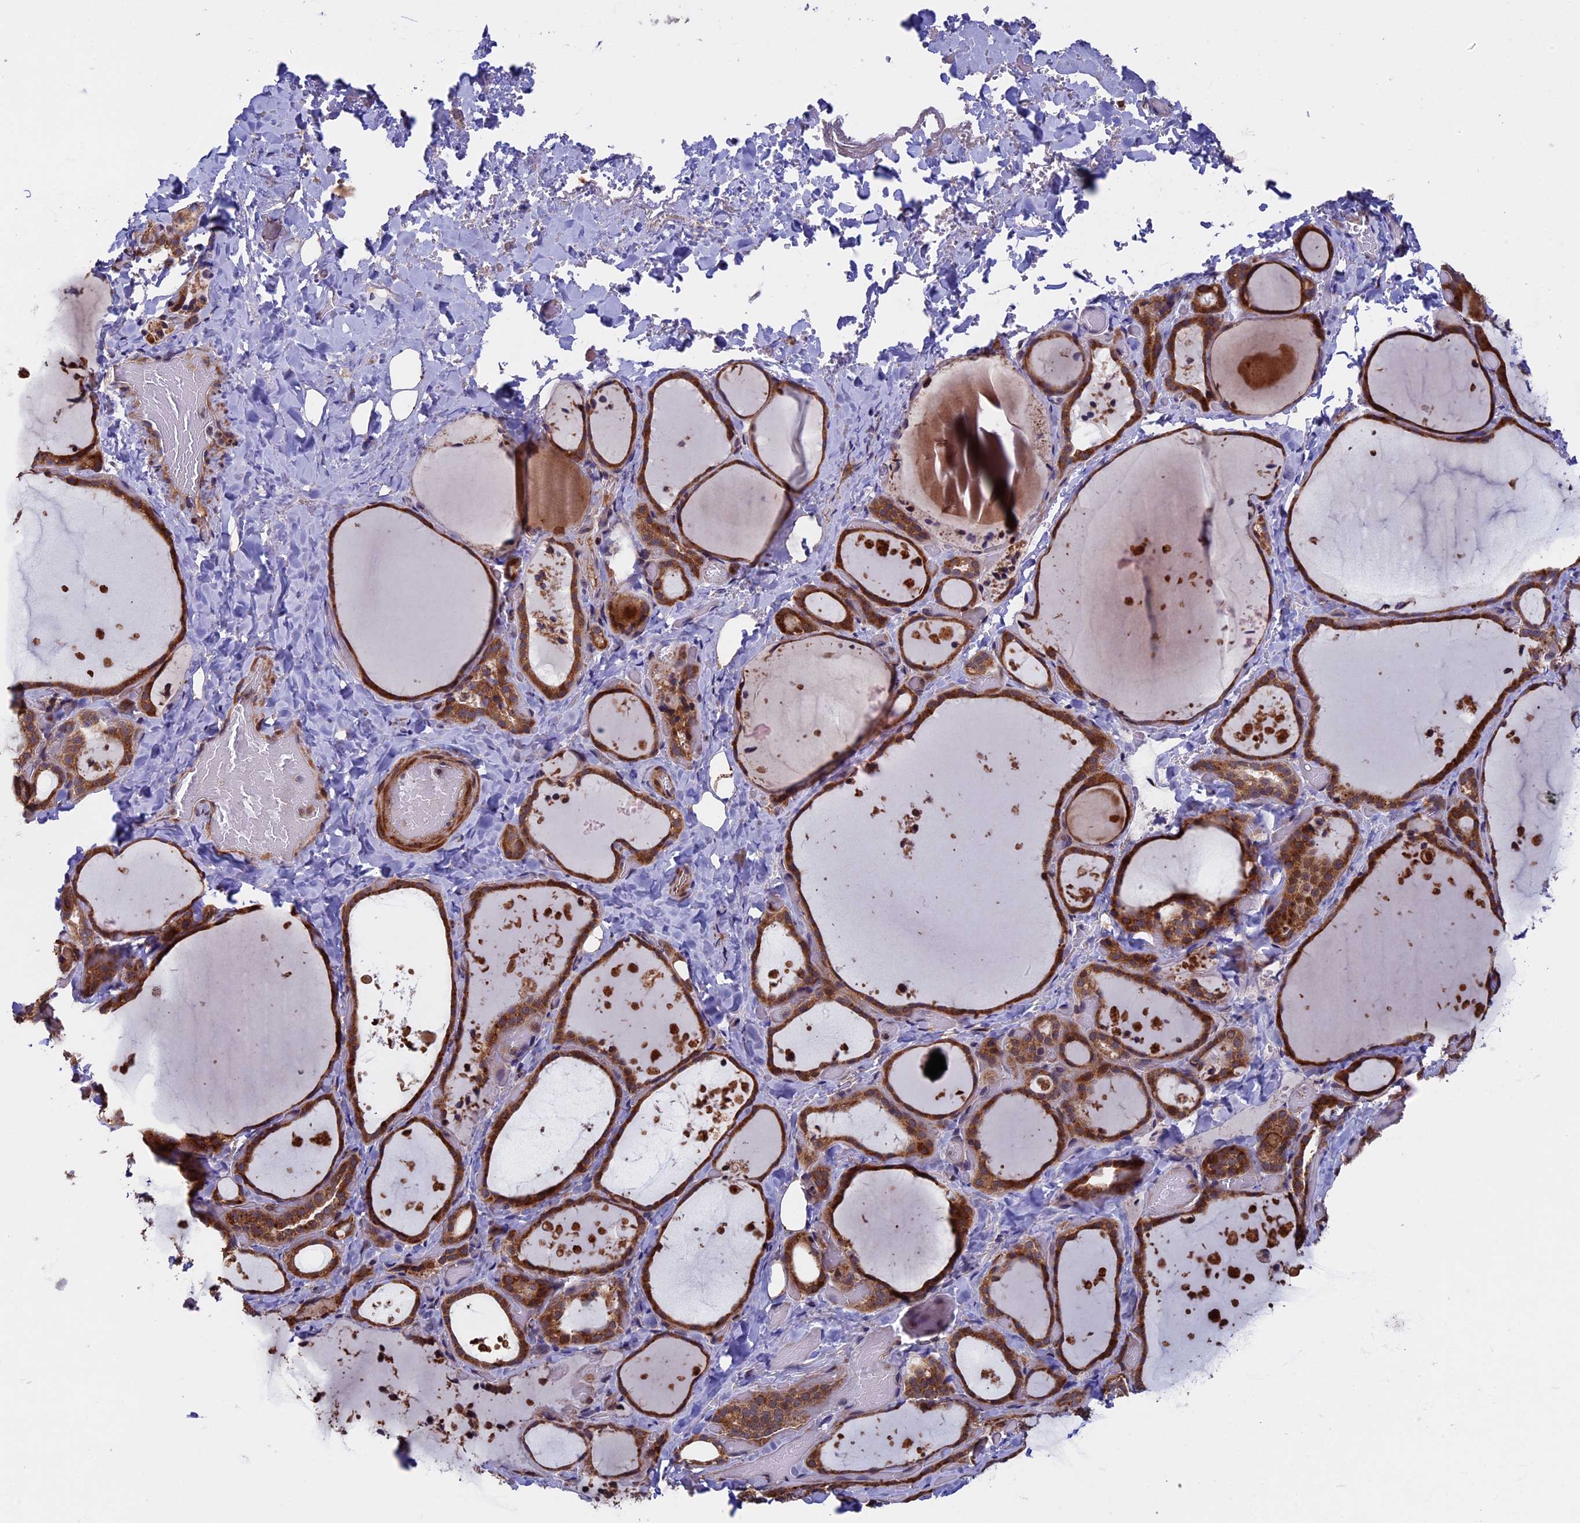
{"staining": {"intensity": "moderate", "quantity": ">75%", "location": "cytoplasmic/membranous"}, "tissue": "thyroid gland", "cell_type": "Glandular cells", "image_type": "normal", "snomed": [{"axis": "morphology", "description": "Normal tissue, NOS"}, {"axis": "topography", "description": "Thyroid gland"}], "caption": "Immunohistochemistry of benign human thyroid gland demonstrates medium levels of moderate cytoplasmic/membranous expression in approximately >75% of glandular cells.", "gene": "RNF17", "patient": {"sex": "female", "age": 44}}